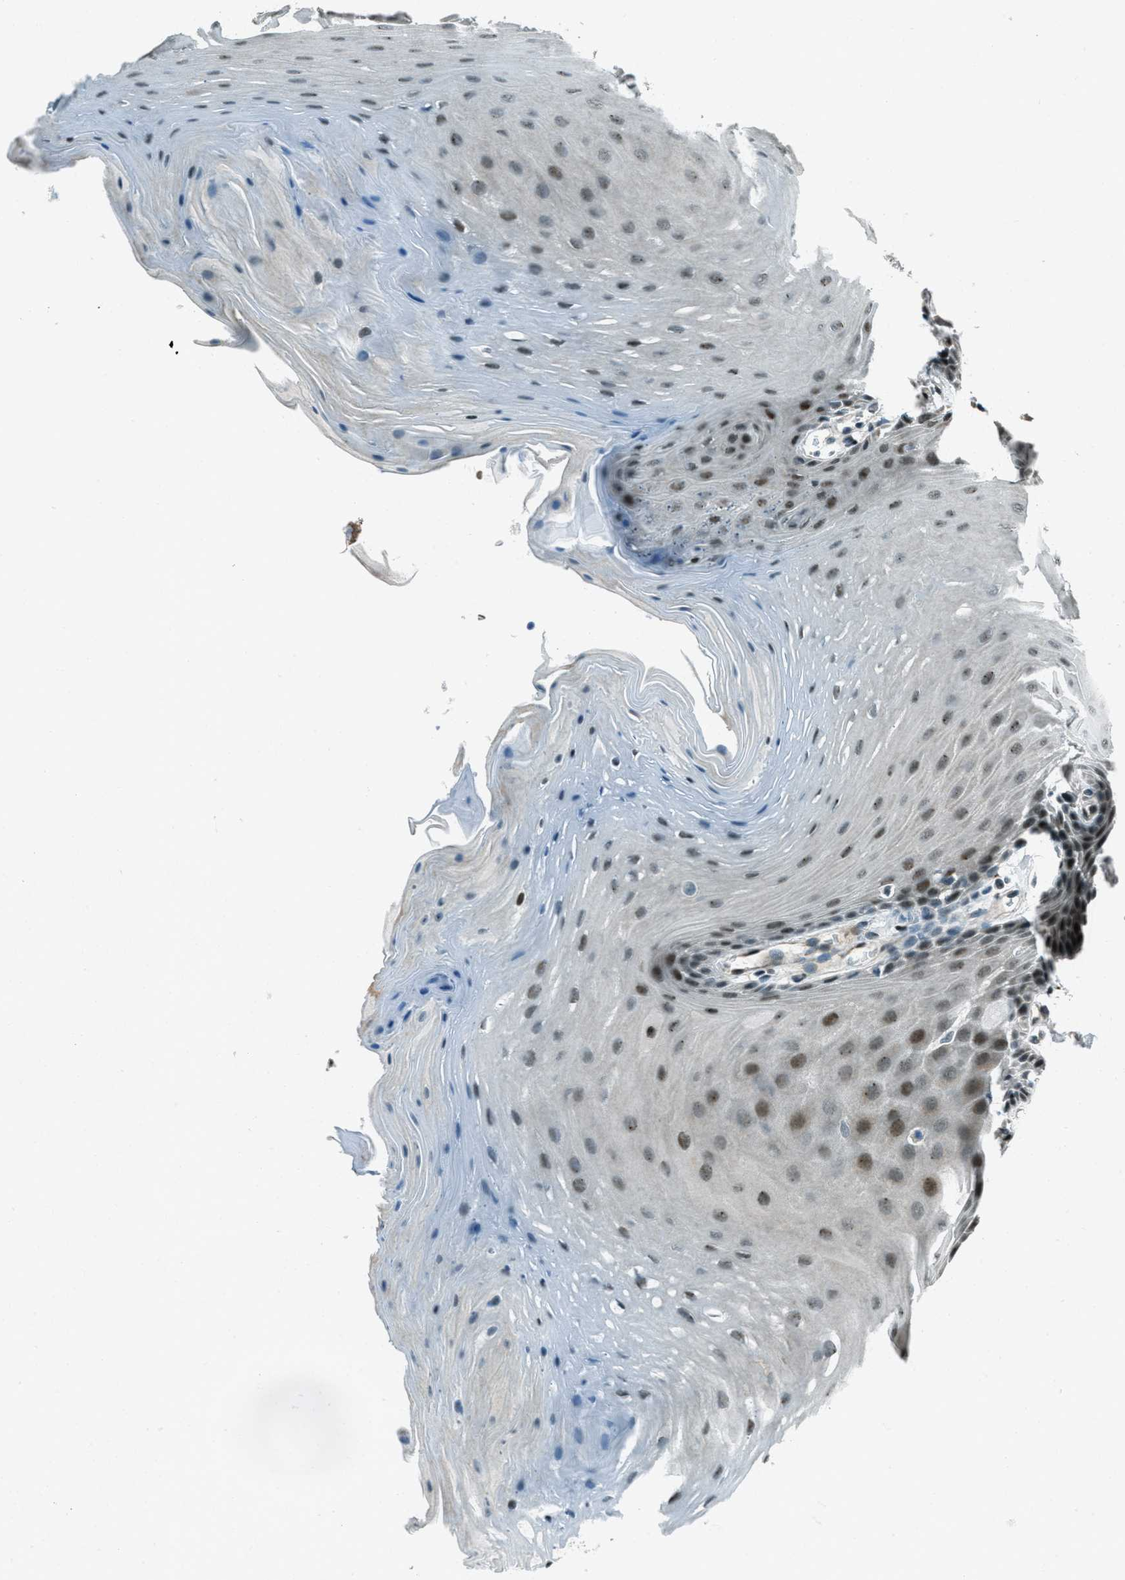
{"staining": {"intensity": "moderate", "quantity": ">75%", "location": "nuclear"}, "tissue": "oral mucosa", "cell_type": "Squamous epithelial cells", "image_type": "normal", "snomed": [{"axis": "morphology", "description": "Normal tissue, NOS"}, {"axis": "morphology", "description": "Squamous cell carcinoma, NOS"}, {"axis": "topography", "description": "Oral tissue"}, {"axis": "topography", "description": "Head-Neck"}], "caption": "Protein expression analysis of benign oral mucosa reveals moderate nuclear positivity in approximately >75% of squamous epithelial cells.", "gene": "TARDBP", "patient": {"sex": "male", "age": 71}}